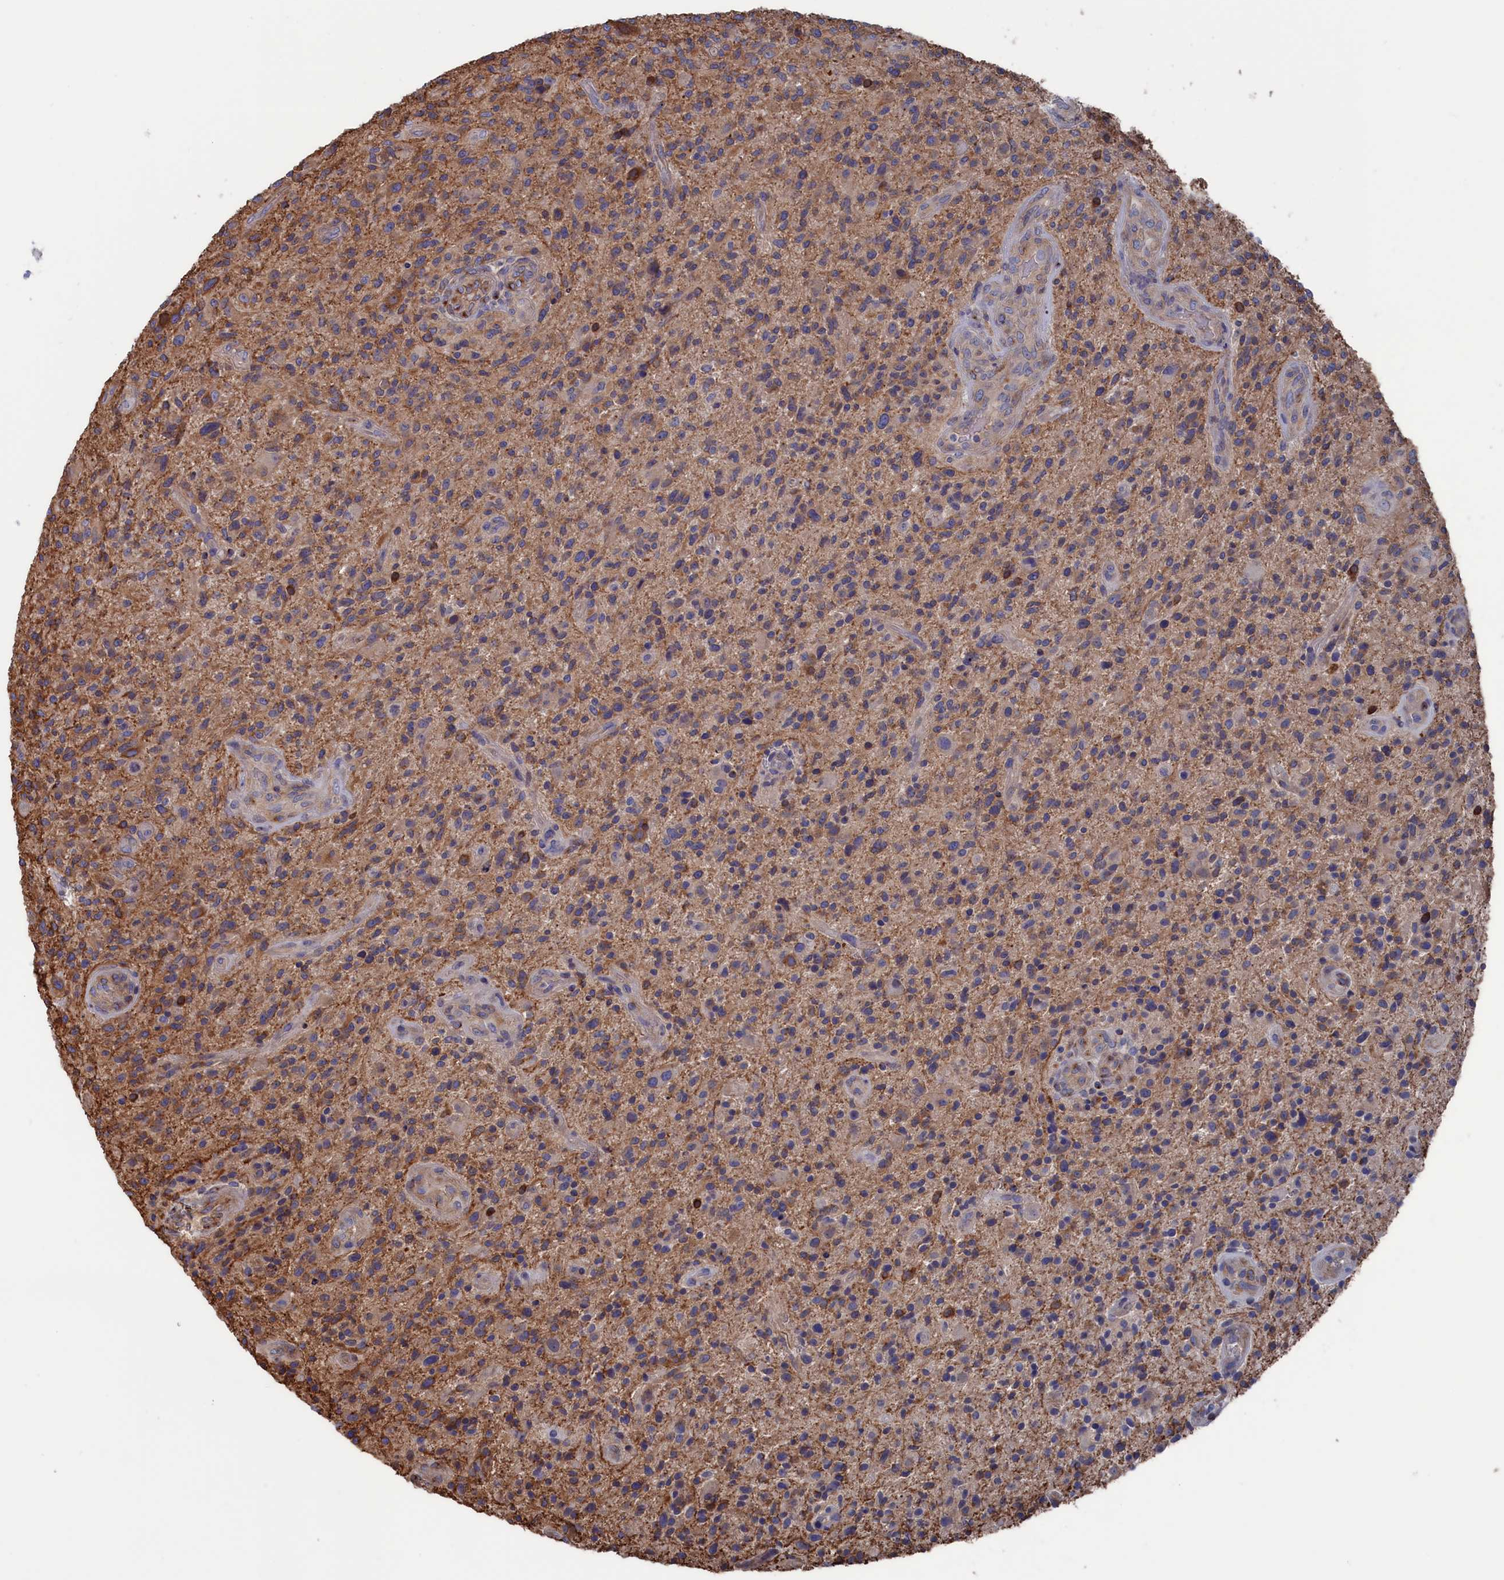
{"staining": {"intensity": "weak", "quantity": "<25%", "location": "cytoplasmic/membranous"}, "tissue": "glioma", "cell_type": "Tumor cells", "image_type": "cancer", "snomed": [{"axis": "morphology", "description": "Glioma, malignant, High grade"}, {"axis": "topography", "description": "Brain"}], "caption": "An image of high-grade glioma (malignant) stained for a protein reveals no brown staining in tumor cells.", "gene": "NUTF2", "patient": {"sex": "male", "age": 47}}